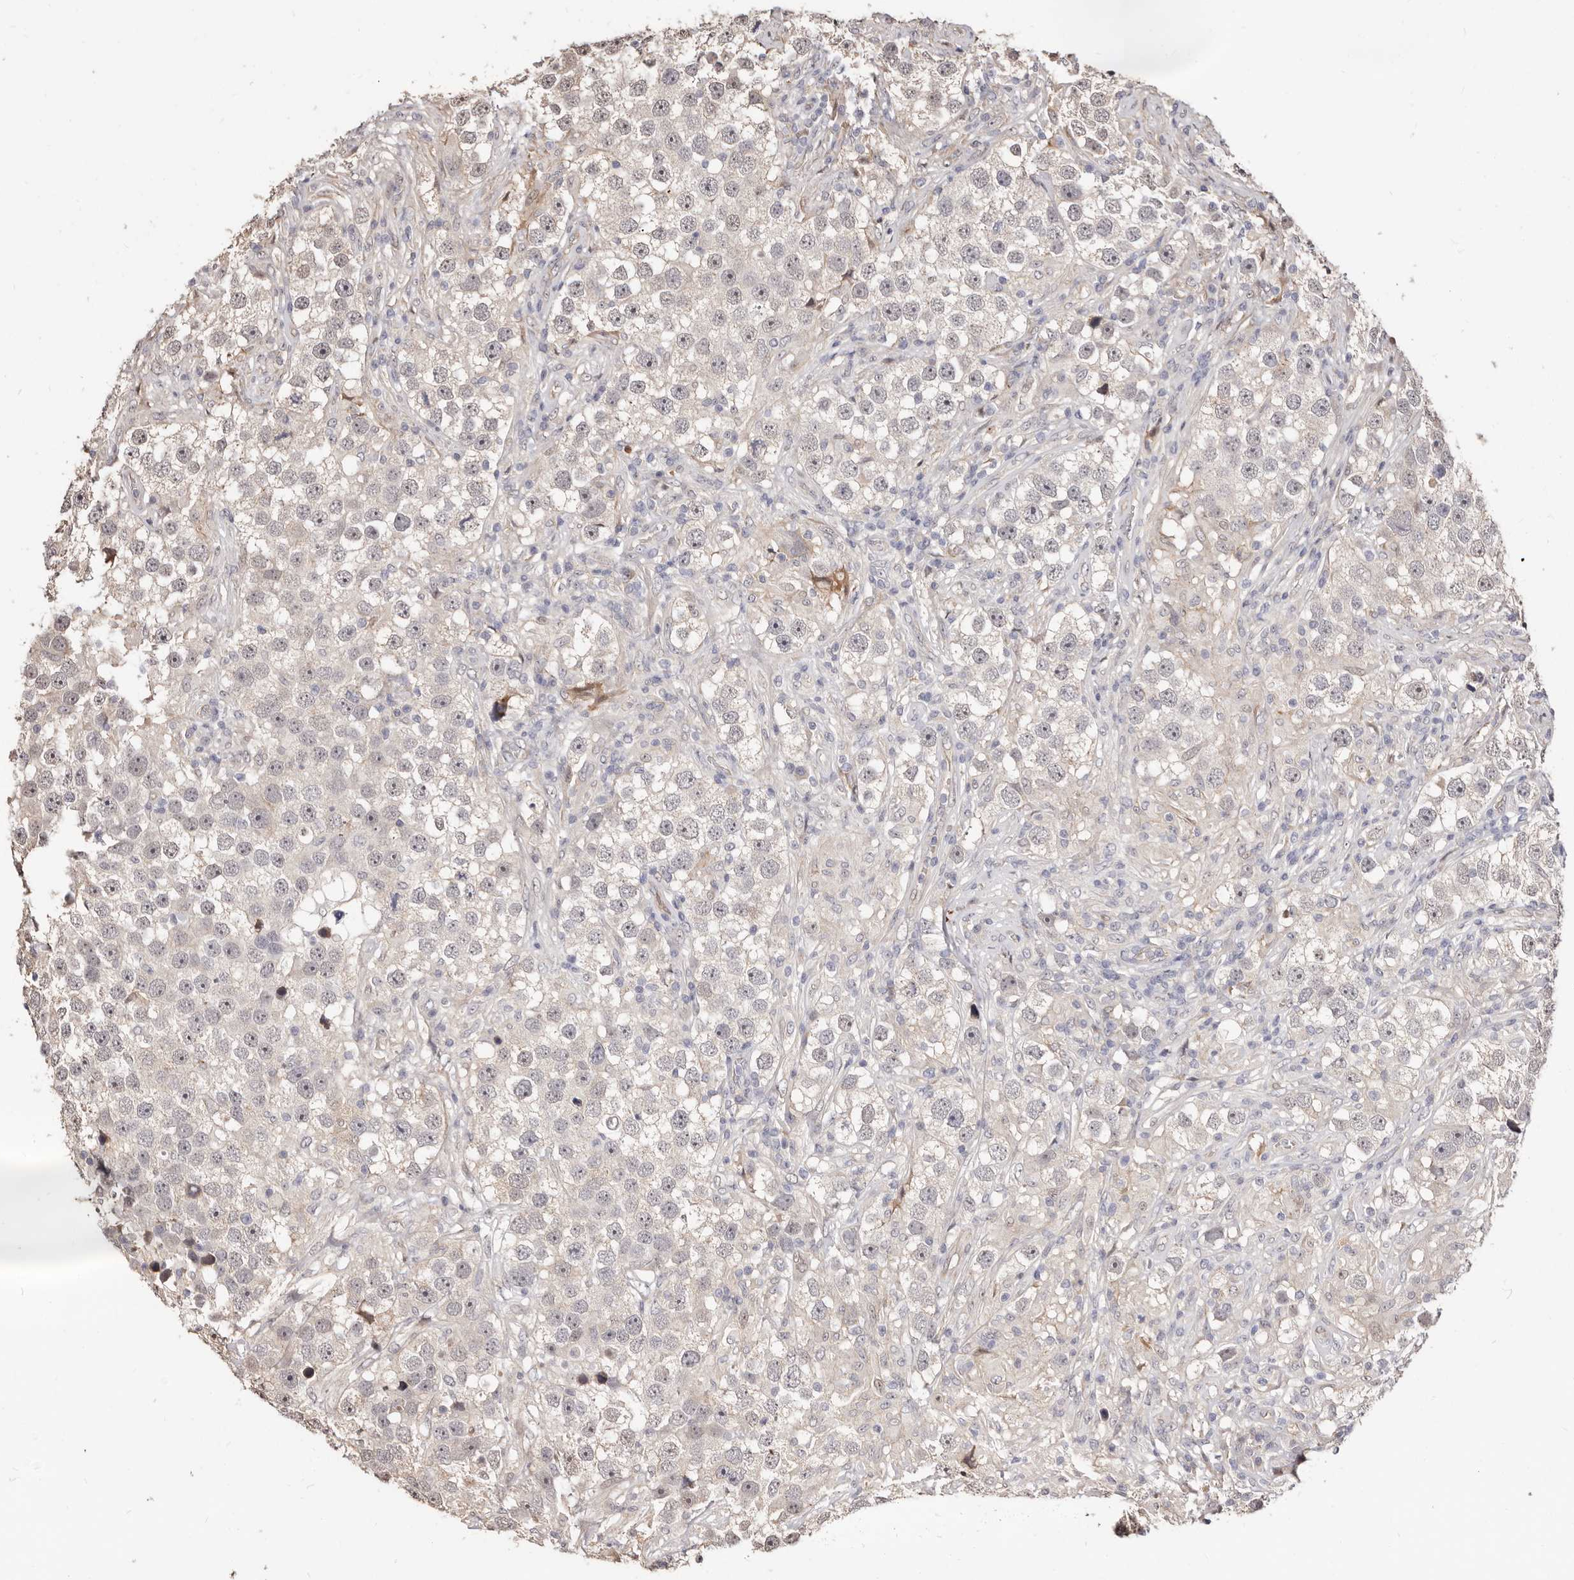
{"staining": {"intensity": "negative", "quantity": "none", "location": "none"}, "tissue": "testis cancer", "cell_type": "Tumor cells", "image_type": "cancer", "snomed": [{"axis": "morphology", "description": "Seminoma, NOS"}, {"axis": "topography", "description": "Testis"}], "caption": "An immunohistochemistry (IHC) histopathology image of testis seminoma is shown. There is no staining in tumor cells of testis seminoma. Nuclei are stained in blue.", "gene": "TRIP13", "patient": {"sex": "male", "age": 49}}